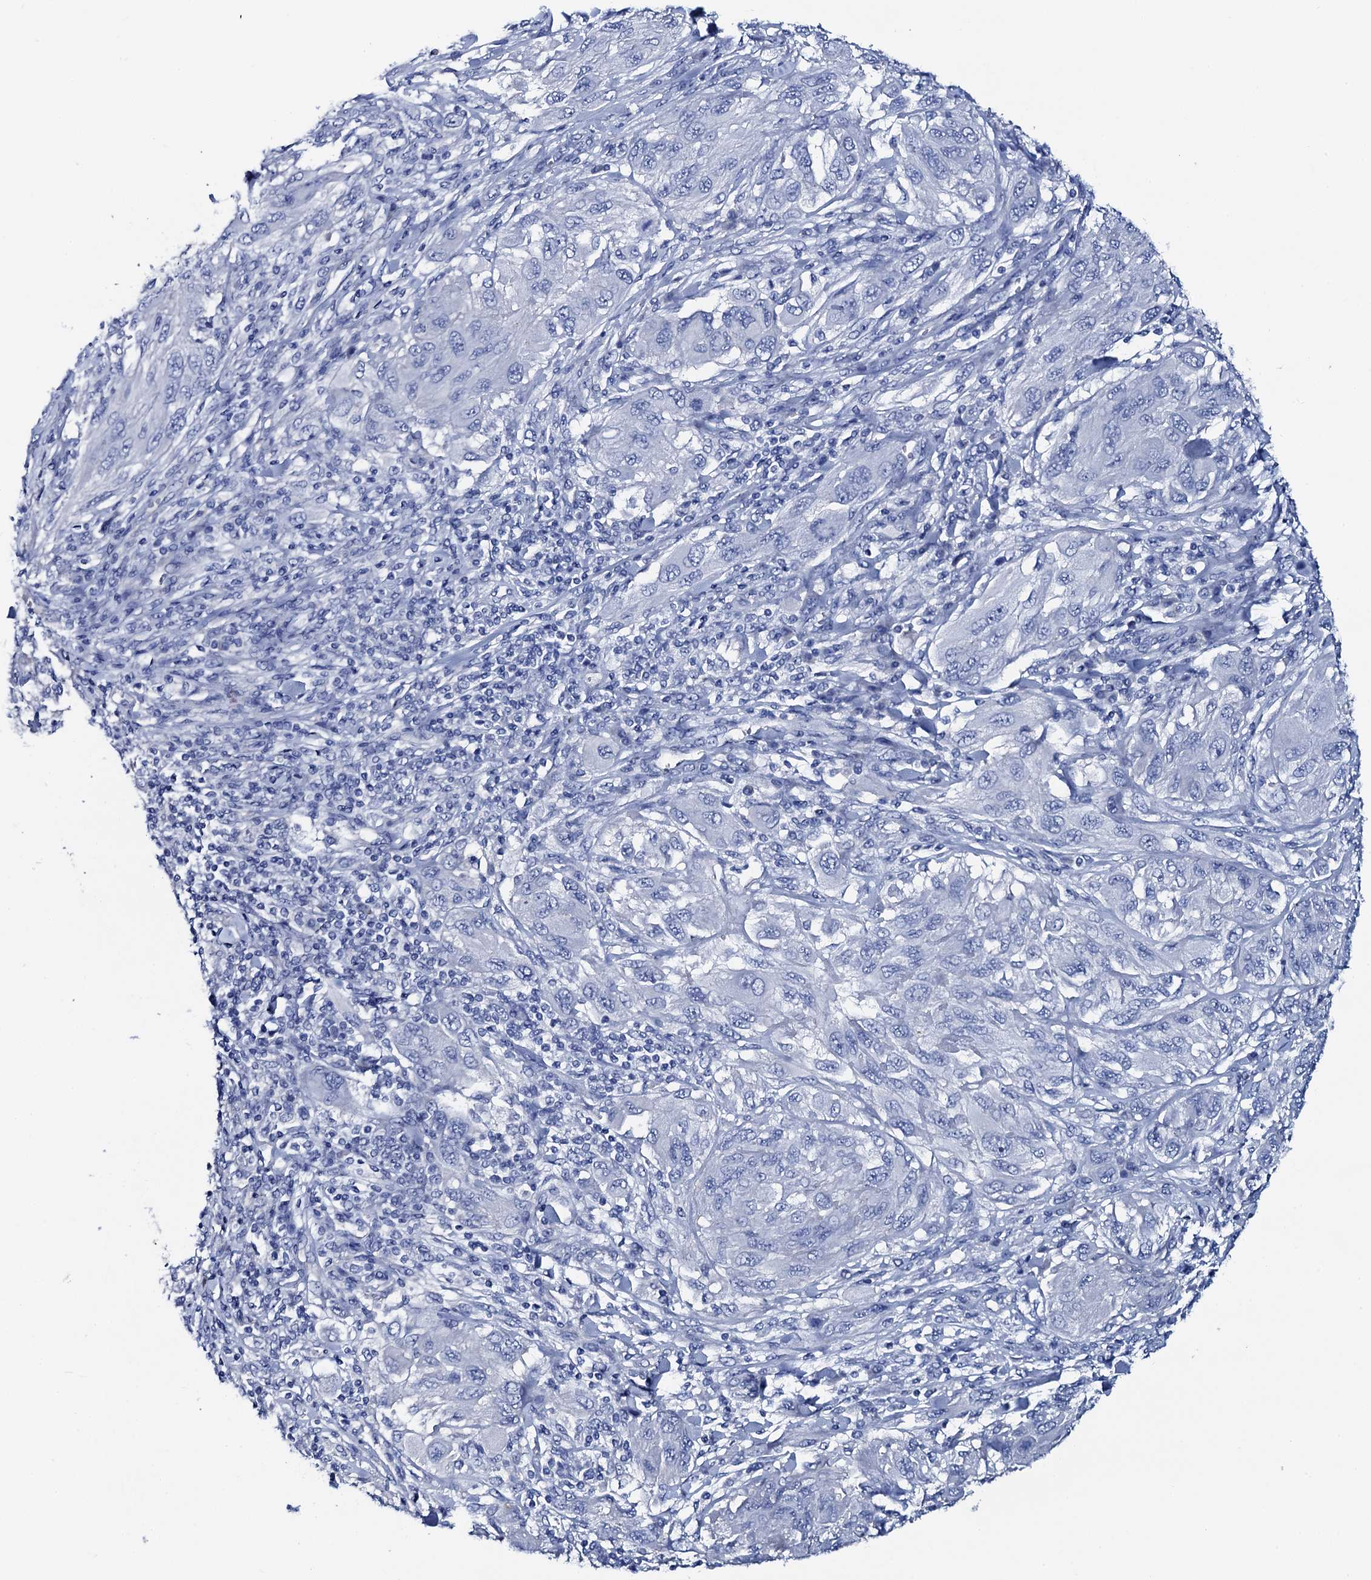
{"staining": {"intensity": "negative", "quantity": "none", "location": "none"}, "tissue": "melanoma", "cell_type": "Tumor cells", "image_type": "cancer", "snomed": [{"axis": "morphology", "description": "Malignant melanoma, NOS"}, {"axis": "topography", "description": "Skin"}], "caption": "Malignant melanoma stained for a protein using IHC exhibits no positivity tumor cells.", "gene": "GYS2", "patient": {"sex": "female", "age": 91}}